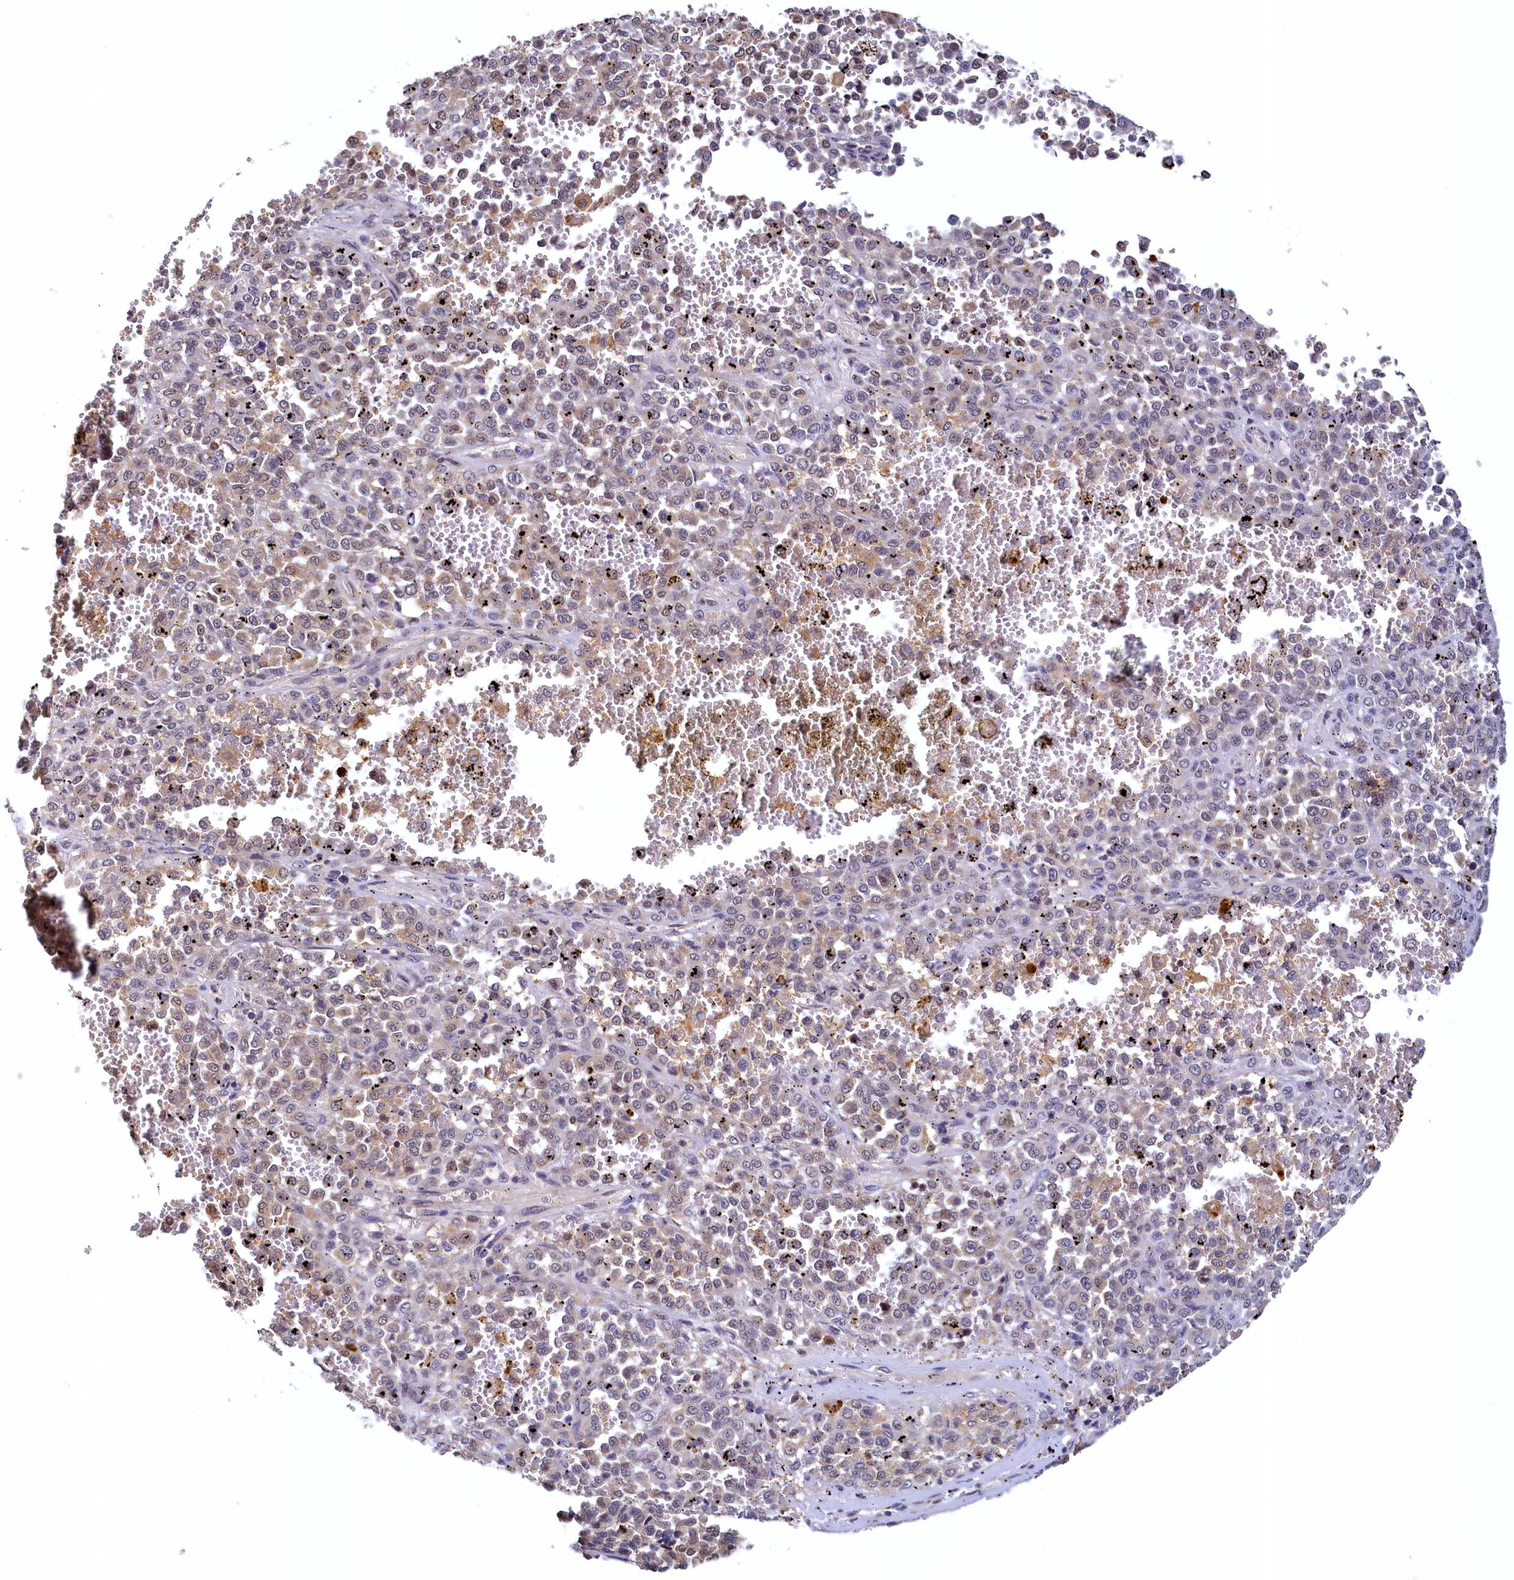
{"staining": {"intensity": "weak", "quantity": "<25%", "location": "nuclear"}, "tissue": "melanoma", "cell_type": "Tumor cells", "image_type": "cancer", "snomed": [{"axis": "morphology", "description": "Malignant melanoma, Metastatic site"}, {"axis": "topography", "description": "Pancreas"}], "caption": "This image is of melanoma stained with immunohistochemistry (IHC) to label a protein in brown with the nuclei are counter-stained blue. There is no expression in tumor cells.", "gene": "PAAF1", "patient": {"sex": "female", "age": 30}}